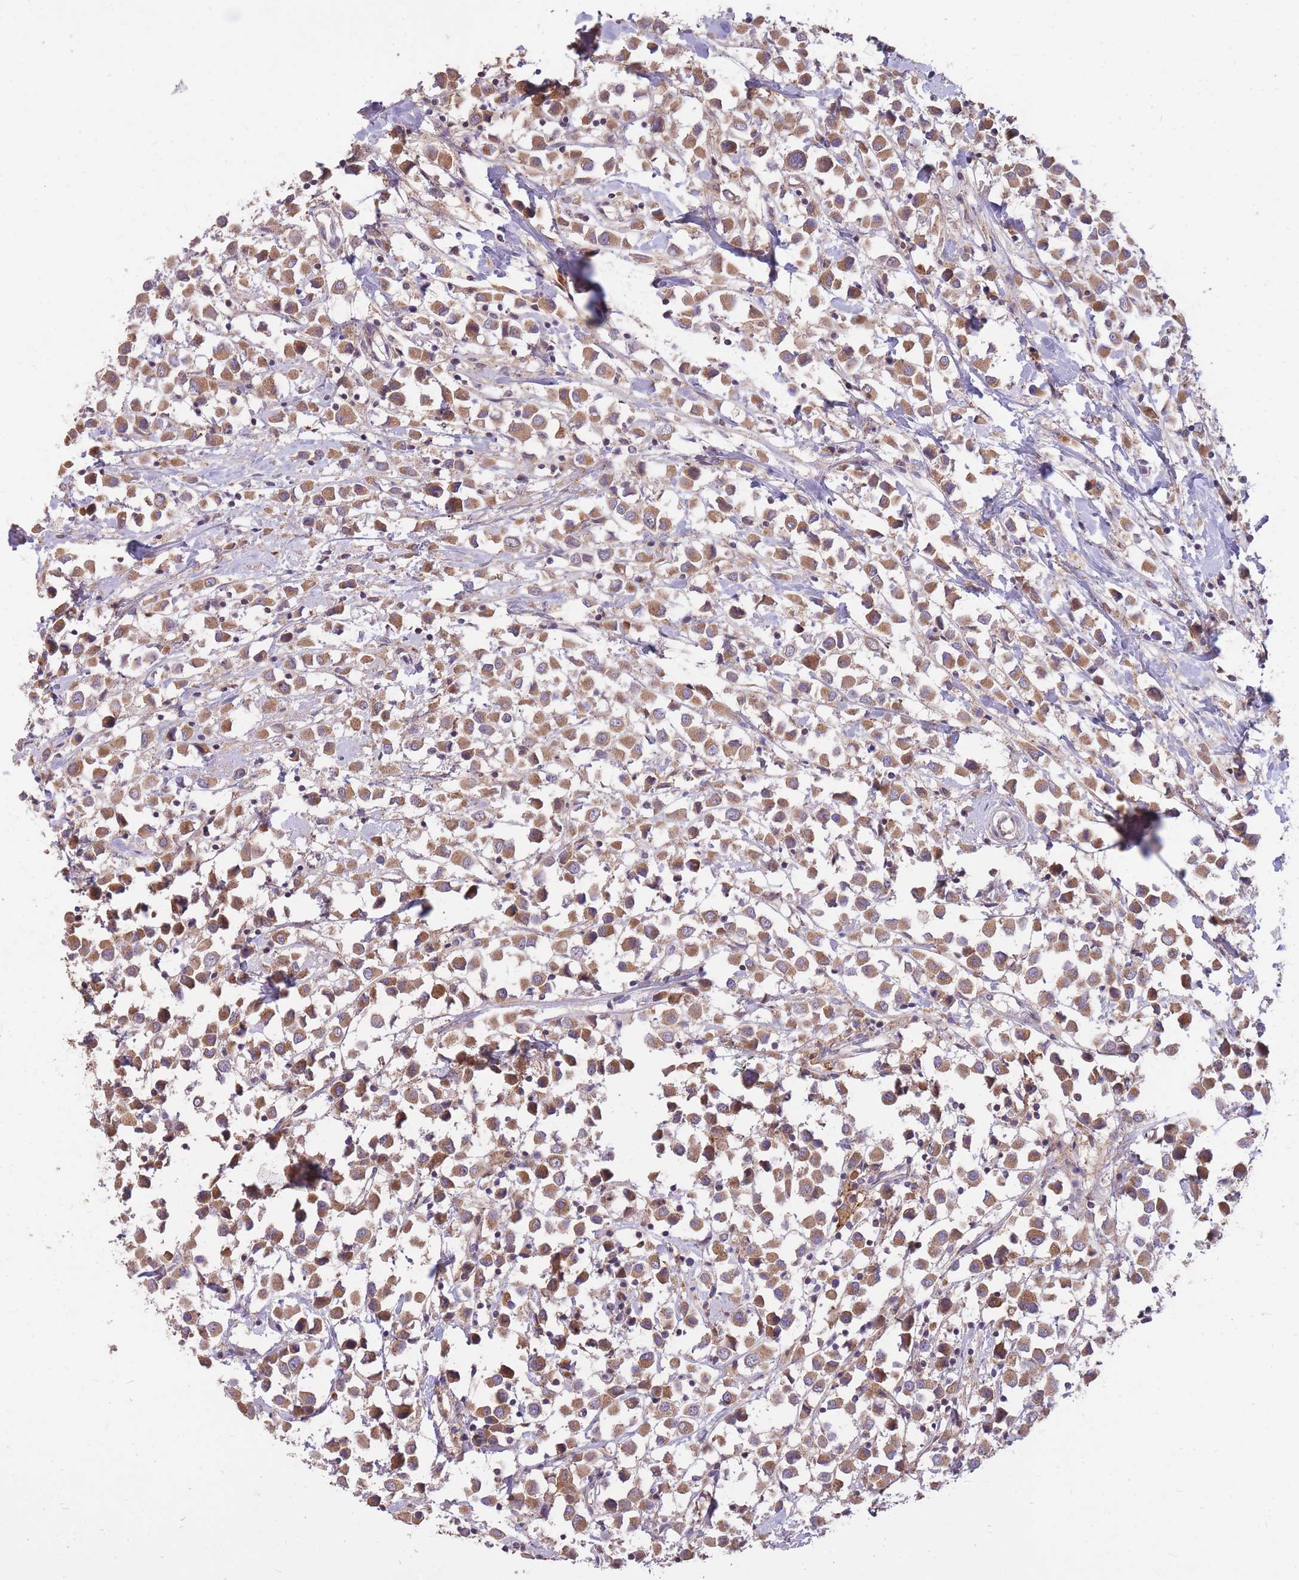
{"staining": {"intensity": "moderate", "quantity": ">75%", "location": "cytoplasmic/membranous"}, "tissue": "breast cancer", "cell_type": "Tumor cells", "image_type": "cancer", "snomed": [{"axis": "morphology", "description": "Duct carcinoma"}, {"axis": "topography", "description": "Breast"}], "caption": "Protein analysis of breast invasive ductal carcinoma tissue demonstrates moderate cytoplasmic/membranous positivity in about >75% of tumor cells. (IHC, brightfield microscopy, high magnification).", "gene": "IGF2BP2", "patient": {"sex": "female", "age": 61}}